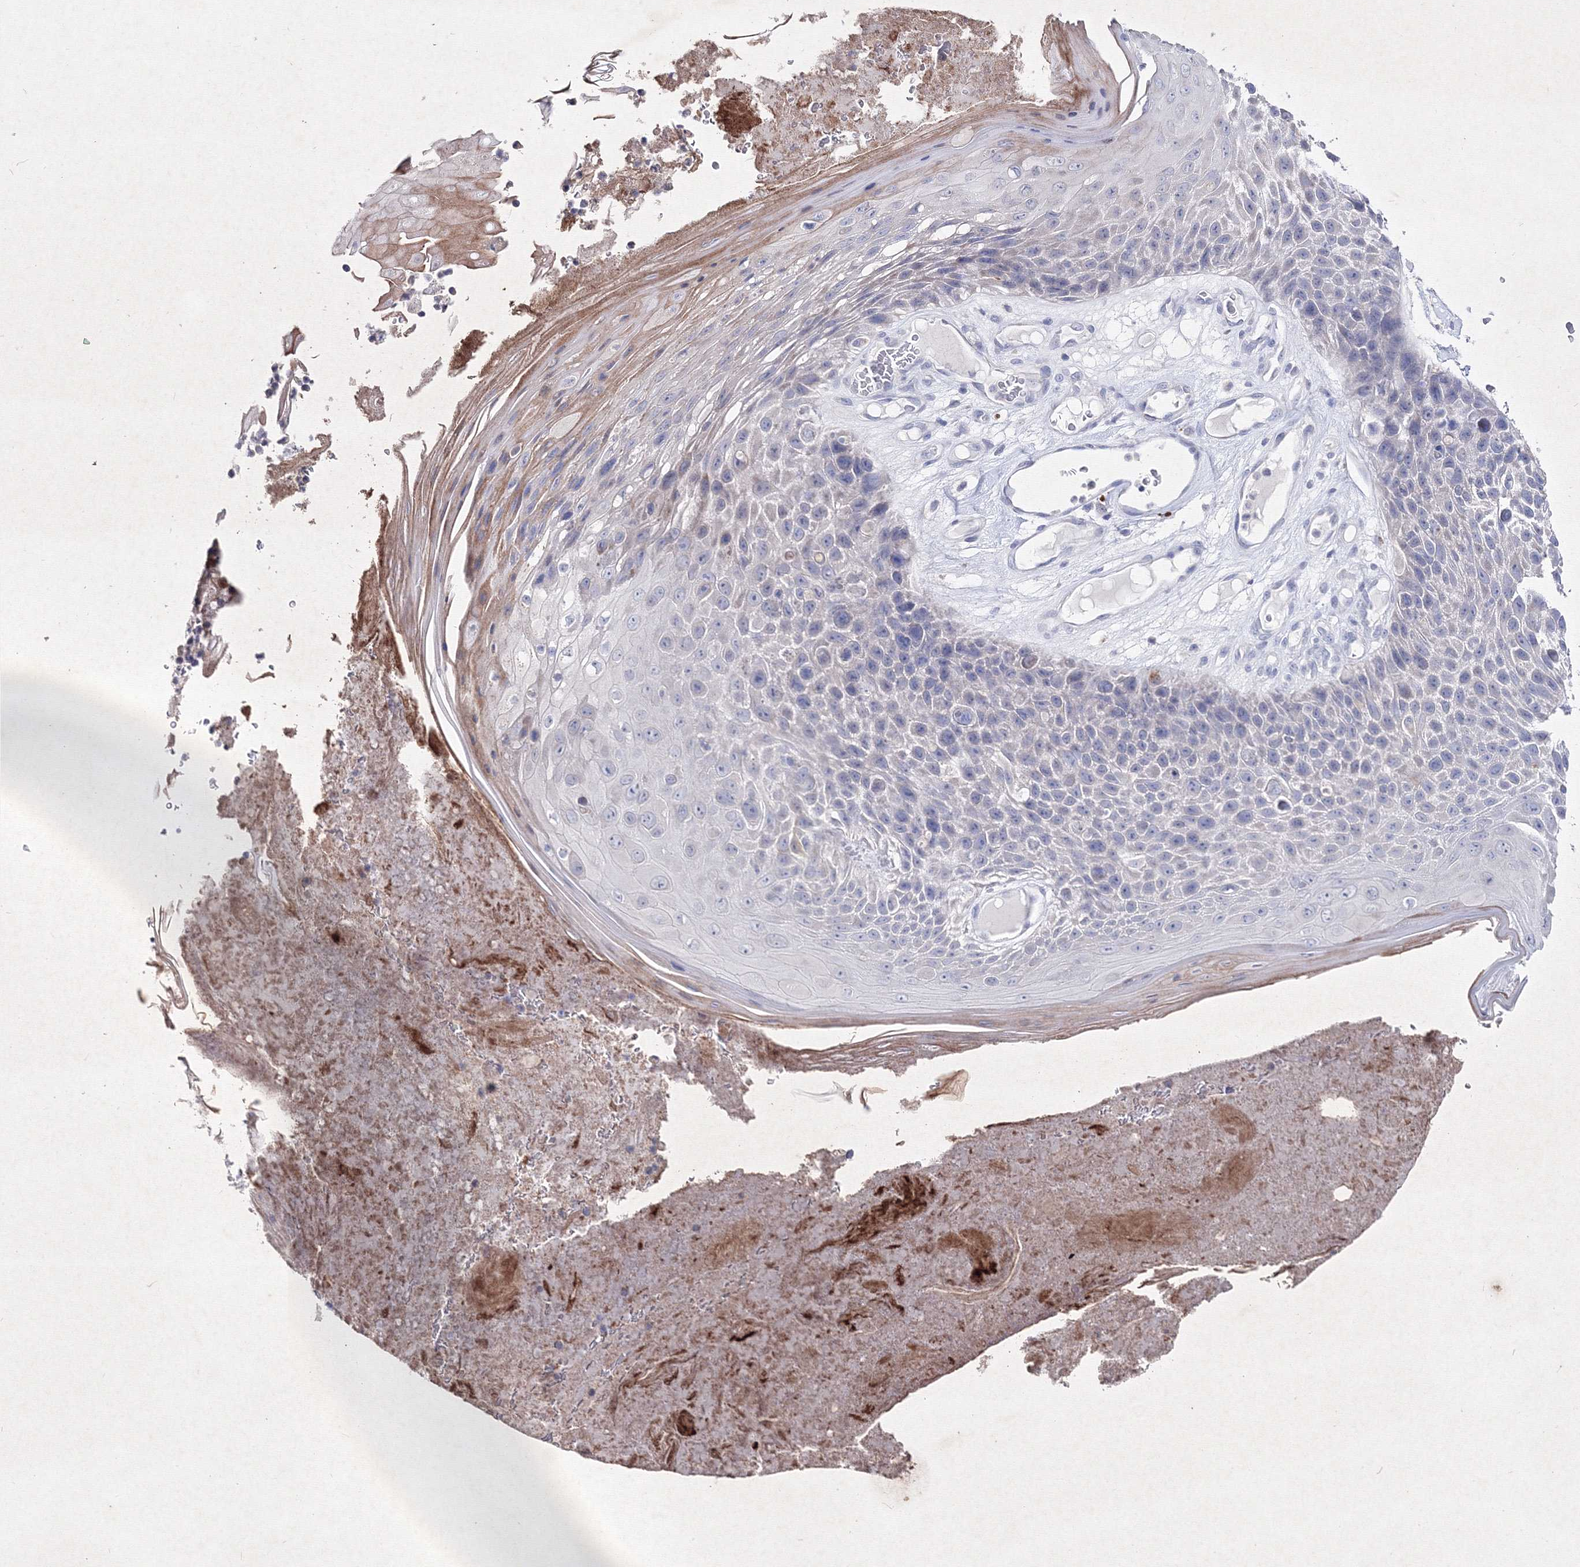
{"staining": {"intensity": "negative", "quantity": "none", "location": "none"}, "tissue": "skin cancer", "cell_type": "Tumor cells", "image_type": "cancer", "snomed": [{"axis": "morphology", "description": "Squamous cell carcinoma, NOS"}, {"axis": "topography", "description": "Skin"}], "caption": "The IHC photomicrograph has no significant positivity in tumor cells of skin cancer tissue.", "gene": "SMIM29", "patient": {"sex": "female", "age": 88}}